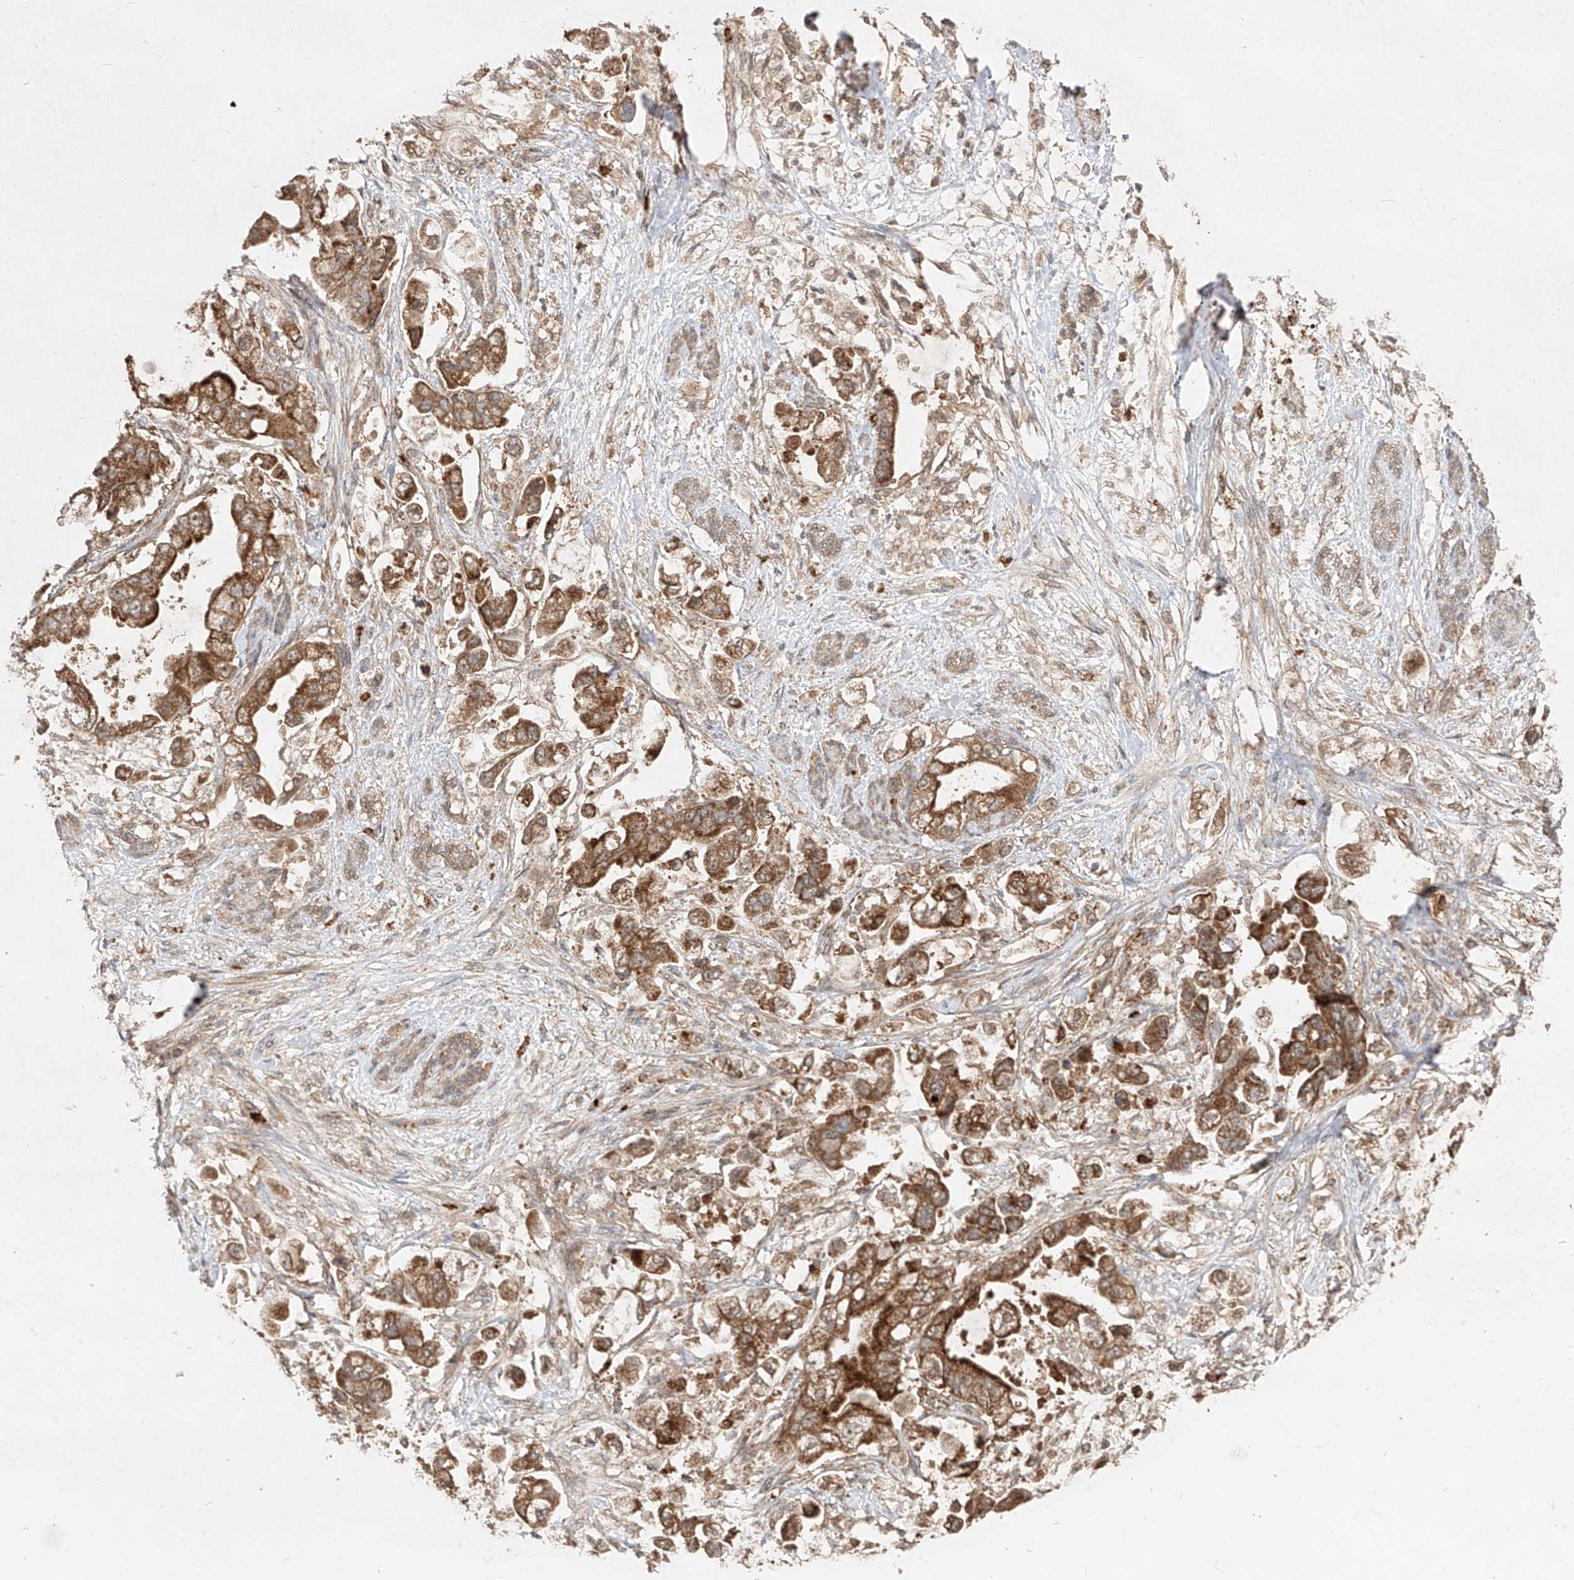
{"staining": {"intensity": "moderate", "quantity": ">75%", "location": "cytoplasmic/membranous"}, "tissue": "stomach cancer", "cell_type": "Tumor cells", "image_type": "cancer", "snomed": [{"axis": "morphology", "description": "Adenocarcinoma, NOS"}, {"axis": "topography", "description": "Stomach"}], "caption": "Immunohistochemical staining of stomach cancer (adenocarcinoma) exhibits medium levels of moderate cytoplasmic/membranous protein staining in about >75% of tumor cells. (DAB IHC, brown staining for protein, blue staining for nuclei).", "gene": "AIM2", "patient": {"sex": "male", "age": 62}}